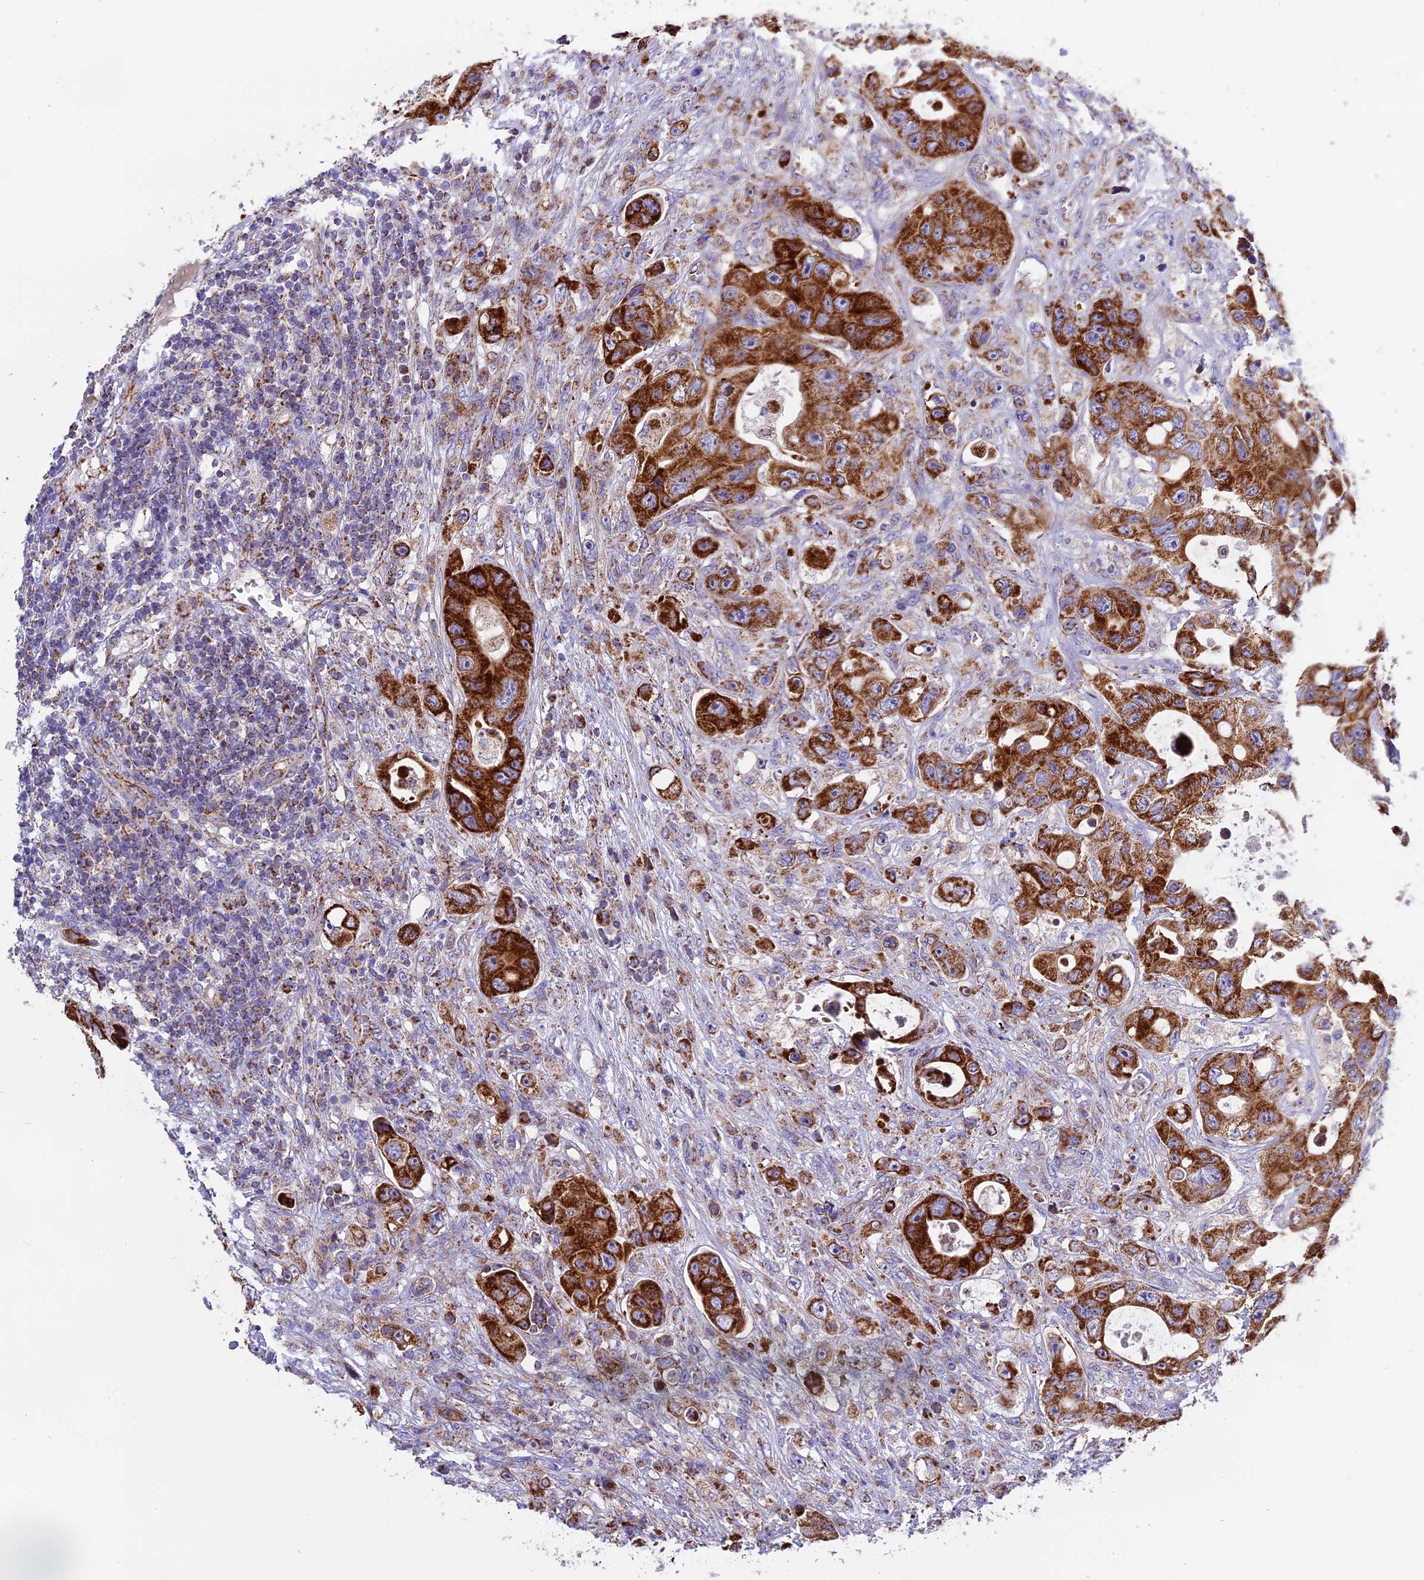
{"staining": {"intensity": "strong", "quantity": ">75%", "location": "cytoplasmic/membranous"}, "tissue": "colorectal cancer", "cell_type": "Tumor cells", "image_type": "cancer", "snomed": [{"axis": "morphology", "description": "Adenocarcinoma, NOS"}, {"axis": "topography", "description": "Colon"}], "caption": "Immunohistochemistry (IHC) (DAB) staining of human adenocarcinoma (colorectal) shows strong cytoplasmic/membranous protein positivity in about >75% of tumor cells.", "gene": "MRPS34", "patient": {"sex": "female", "age": 46}}